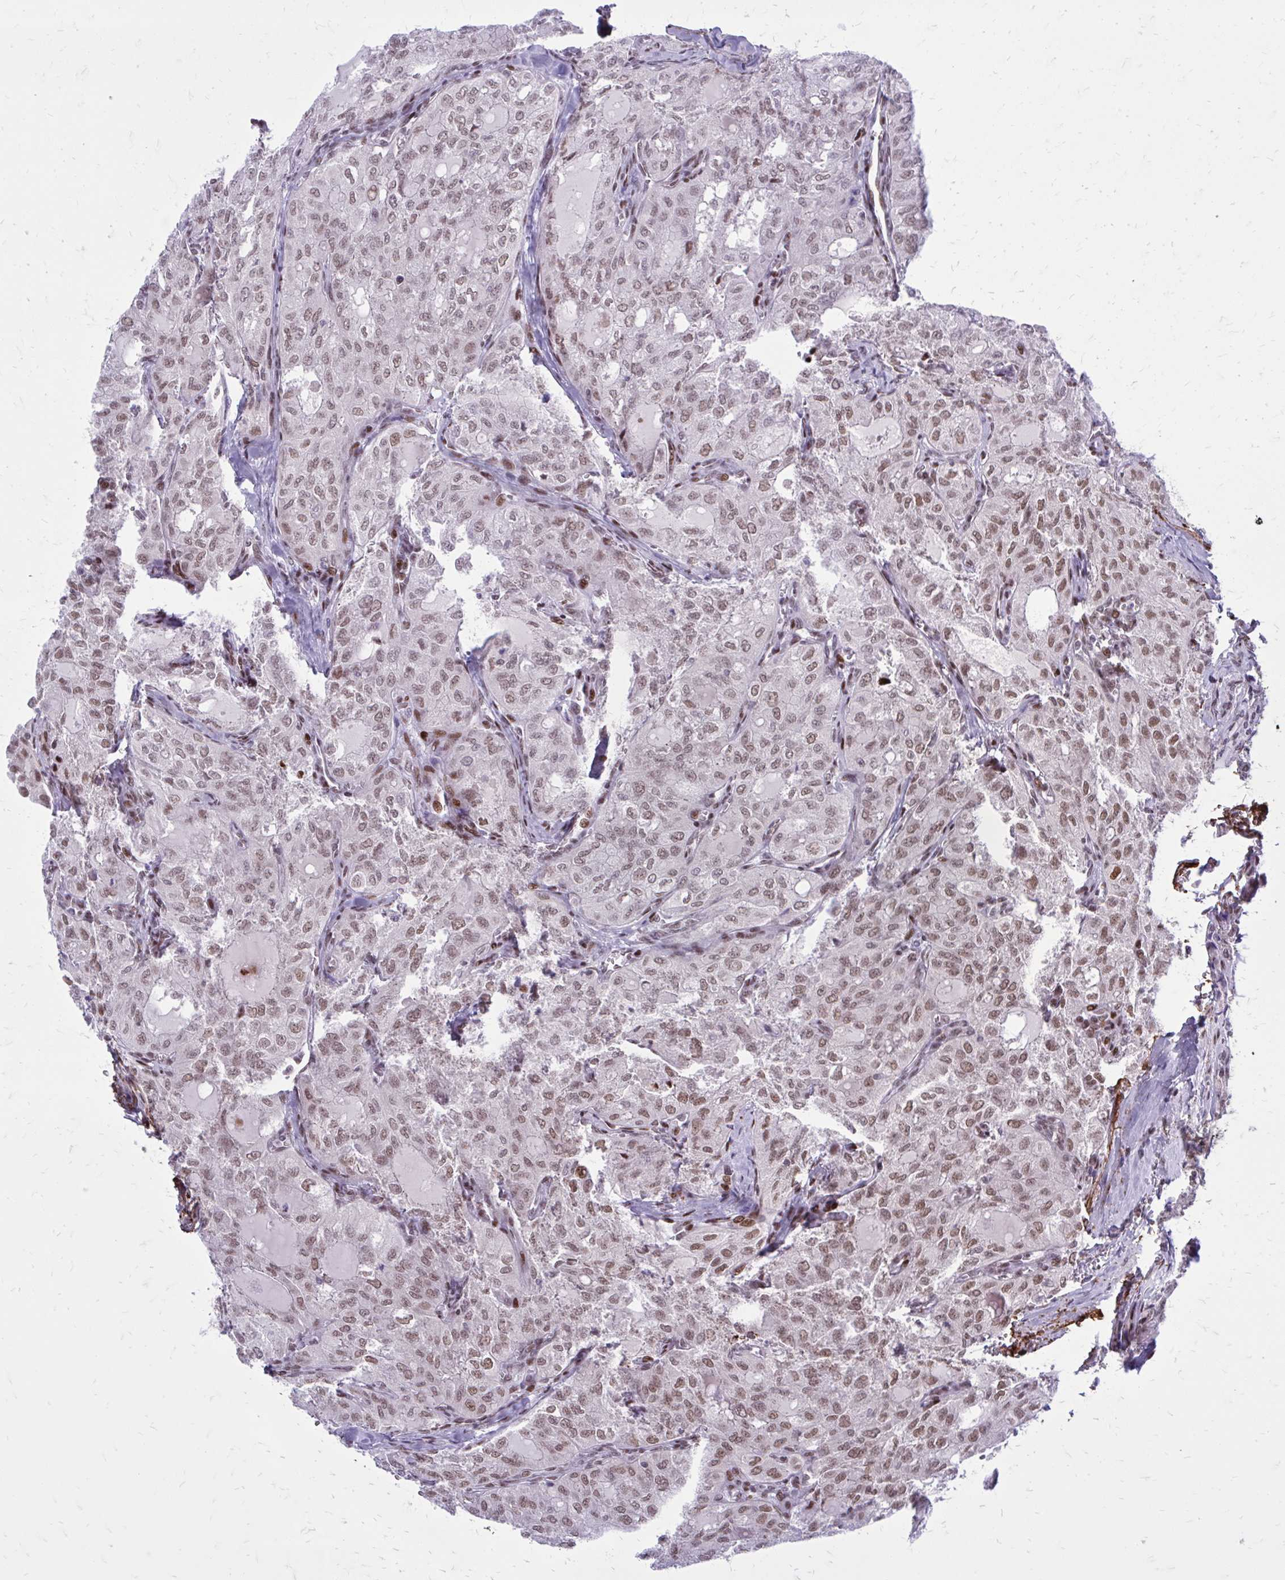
{"staining": {"intensity": "weak", "quantity": "25%-75%", "location": "nuclear"}, "tissue": "thyroid cancer", "cell_type": "Tumor cells", "image_type": "cancer", "snomed": [{"axis": "morphology", "description": "Follicular adenoma carcinoma, NOS"}, {"axis": "topography", "description": "Thyroid gland"}], "caption": "A micrograph of human thyroid cancer (follicular adenoma carcinoma) stained for a protein exhibits weak nuclear brown staining in tumor cells.", "gene": "PSME4", "patient": {"sex": "male", "age": 75}}